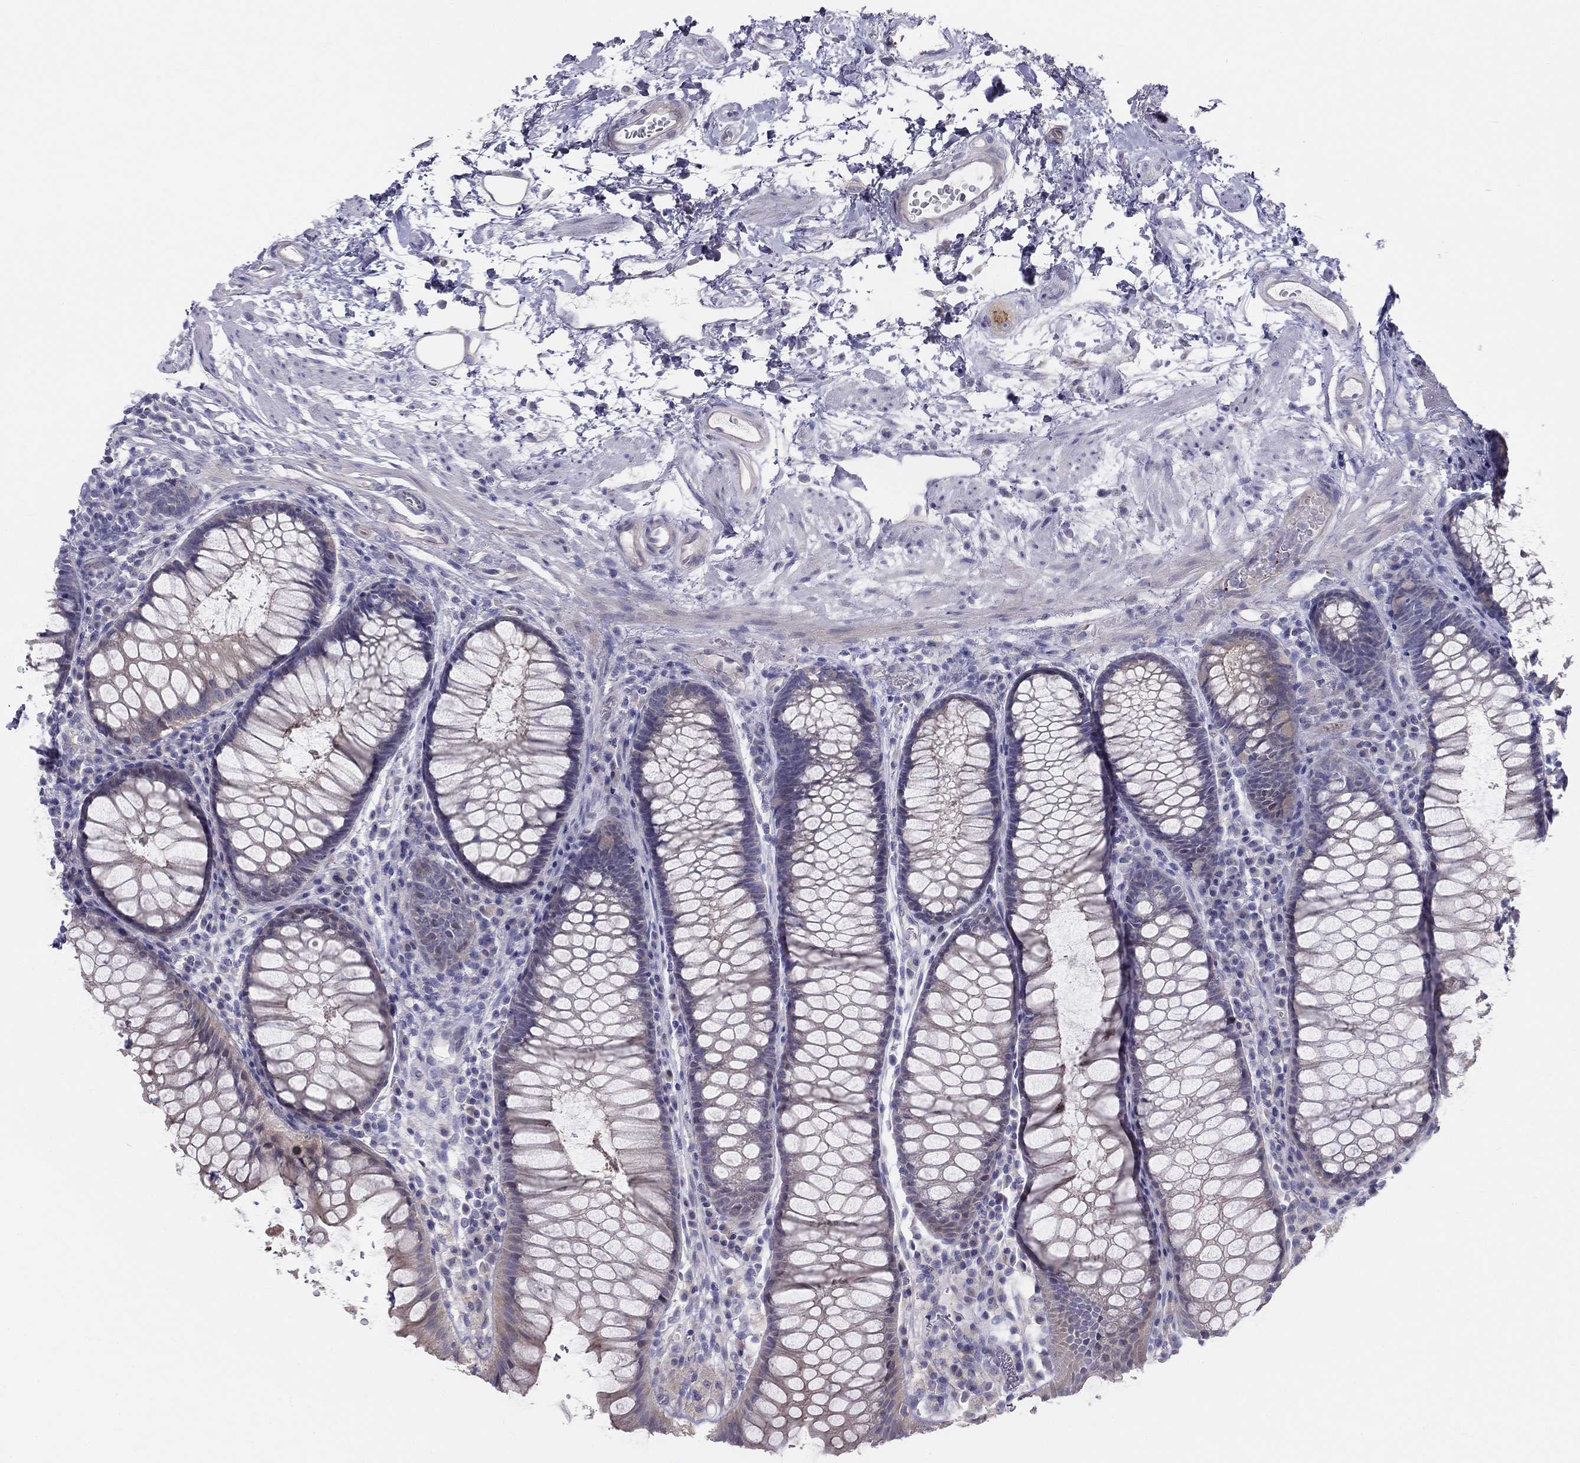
{"staining": {"intensity": "moderate", "quantity": "<25%", "location": "cytoplasmic/membranous"}, "tissue": "rectum", "cell_type": "Glandular cells", "image_type": "normal", "snomed": [{"axis": "morphology", "description": "Normal tissue, NOS"}, {"axis": "topography", "description": "Rectum"}], "caption": "A high-resolution image shows IHC staining of unremarkable rectum, which reveals moderate cytoplasmic/membranous staining in about <25% of glandular cells.", "gene": "MGAT4C", "patient": {"sex": "female", "age": 68}}